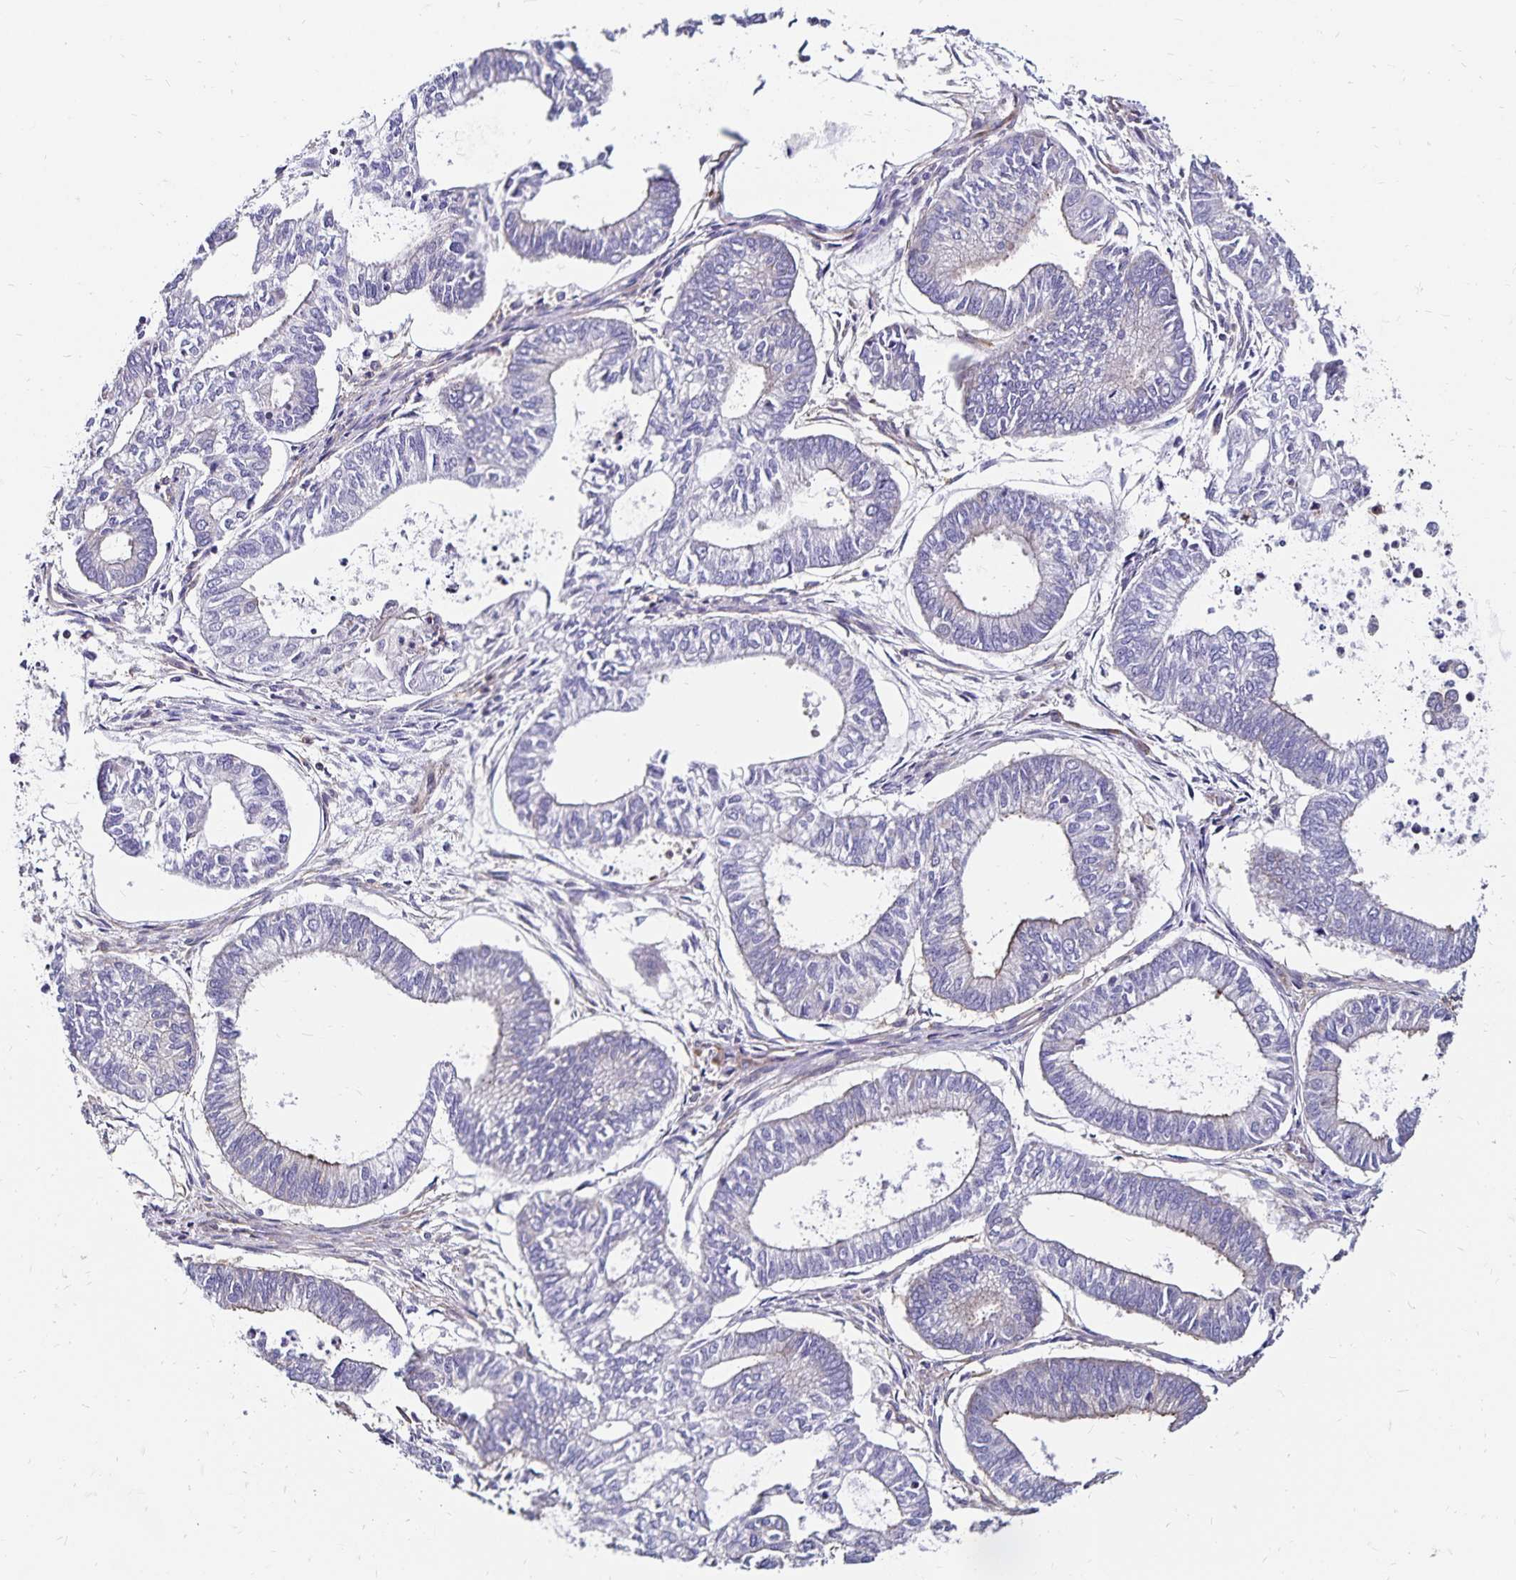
{"staining": {"intensity": "negative", "quantity": "none", "location": "none"}, "tissue": "ovarian cancer", "cell_type": "Tumor cells", "image_type": "cancer", "snomed": [{"axis": "morphology", "description": "Carcinoma, endometroid"}, {"axis": "topography", "description": "Ovary"}], "caption": "Photomicrograph shows no significant protein positivity in tumor cells of ovarian cancer (endometroid carcinoma). (Immunohistochemistry, brightfield microscopy, high magnification).", "gene": "RPRML", "patient": {"sex": "female", "age": 64}}